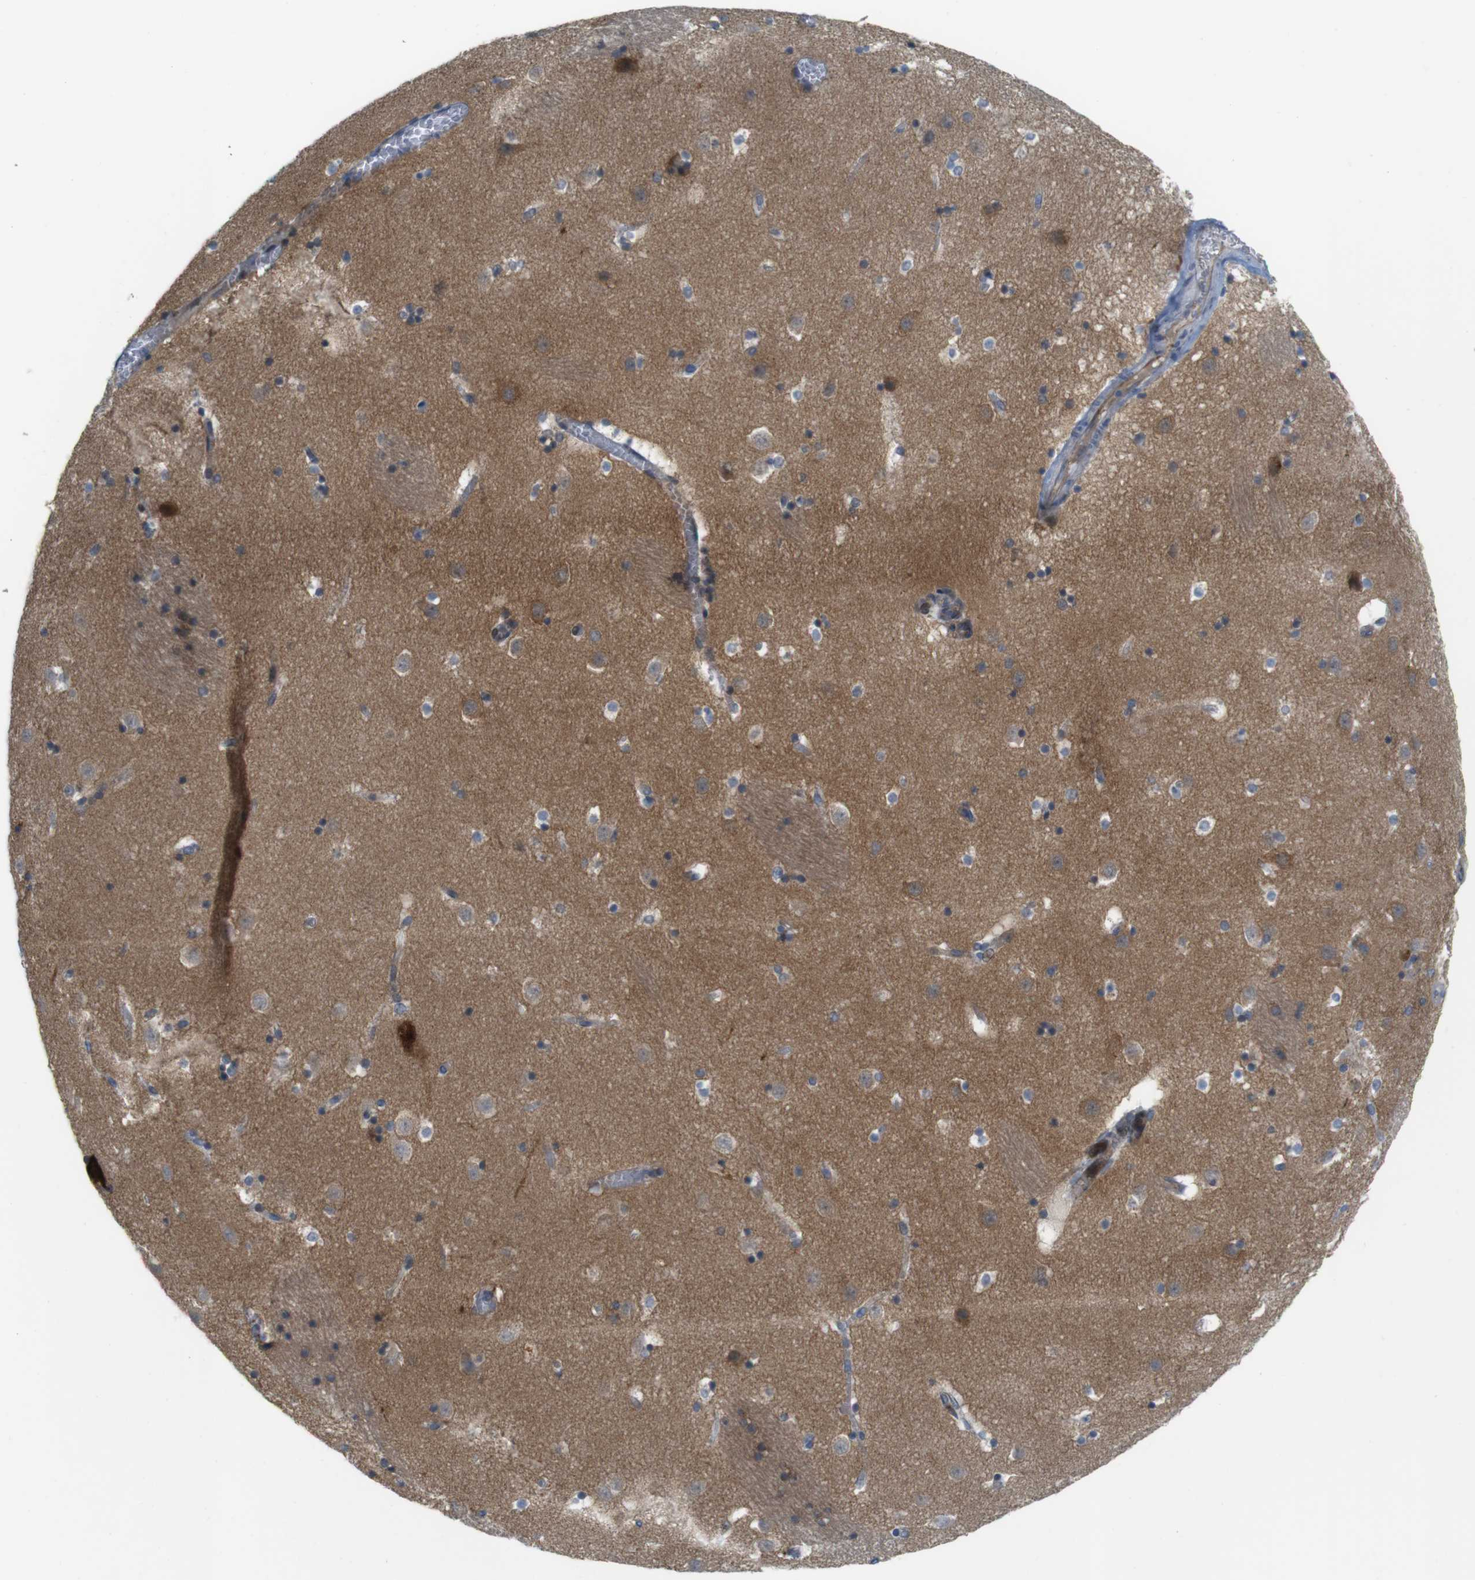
{"staining": {"intensity": "negative", "quantity": "none", "location": "none"}, "tissue": "caudate", "cell_type": "Glial cells", "image_type": "normal", "snomed": [{"axis": "morphology", "description": "Normal tissue, NOS"}, {"axis": "topography", "description": "Lateral ventricle wall"}], "caption": "The micrograph reveals no staining of glial cells in benign caudate.", "gene": "GJC3", "patient": {"sex": "male", "age": 45}}